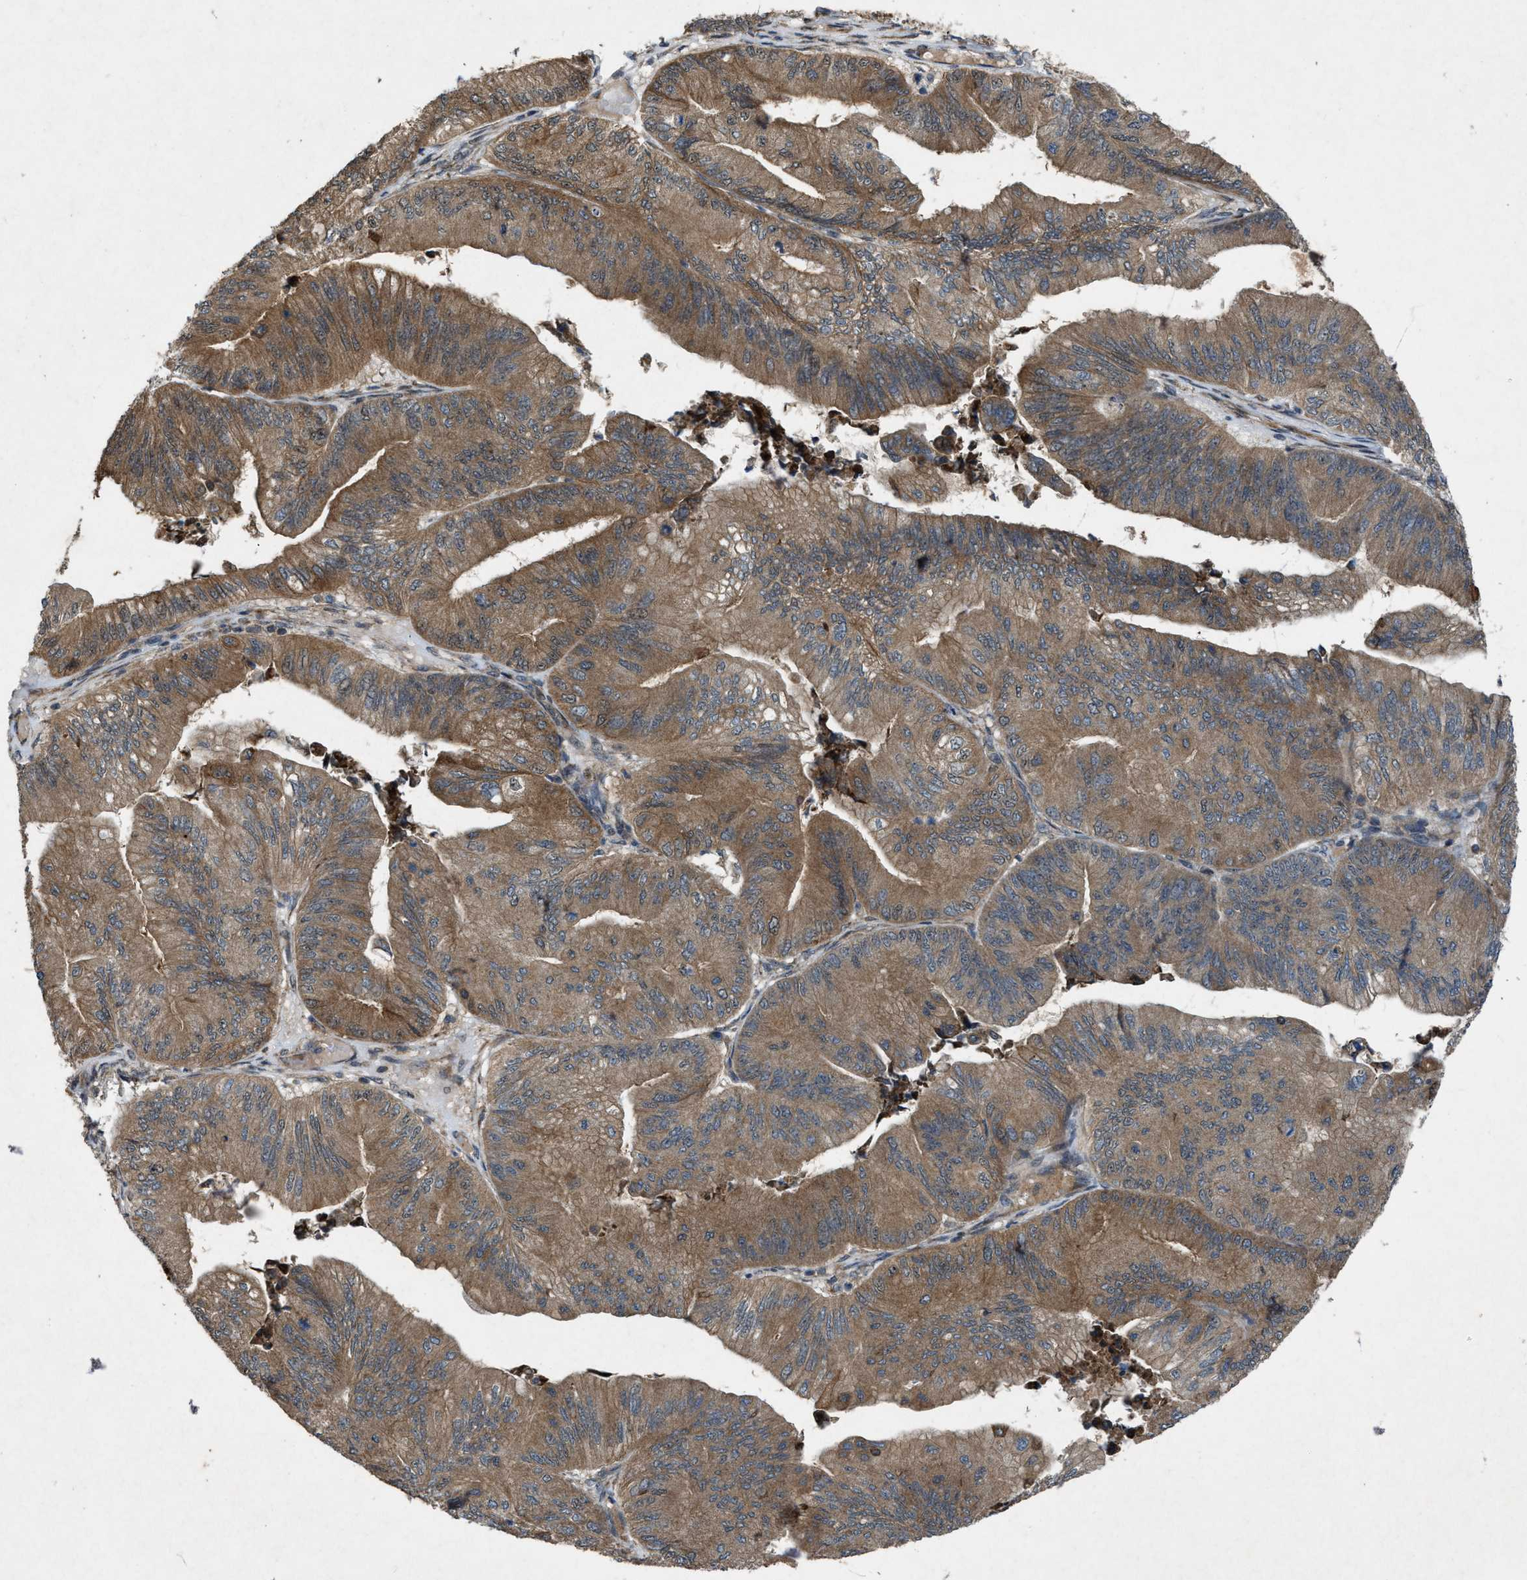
{"staining": {"intensity": "moderate", "quantity": ">75%", "location": "cytoplasmic/membranous"}, "tissue": "ovarian cancer", "cell_type": "Tumor cells", "image_type": "cancer", "snomed": [{"axis": "morphology", "description": "Cystadenocarcinoma, mucinous, NOS"}, {"axis": "topography", "description": "Ovary"}], "caption": "Human ovarian mucinous cystadenocarcinoma stained with a brown dye displays moderate cytoplasmic/membranous positive staining in approximately >75% of tumor cells.", "gene": "LRRC72", "patient": {"sex": "female", "age": 61}}